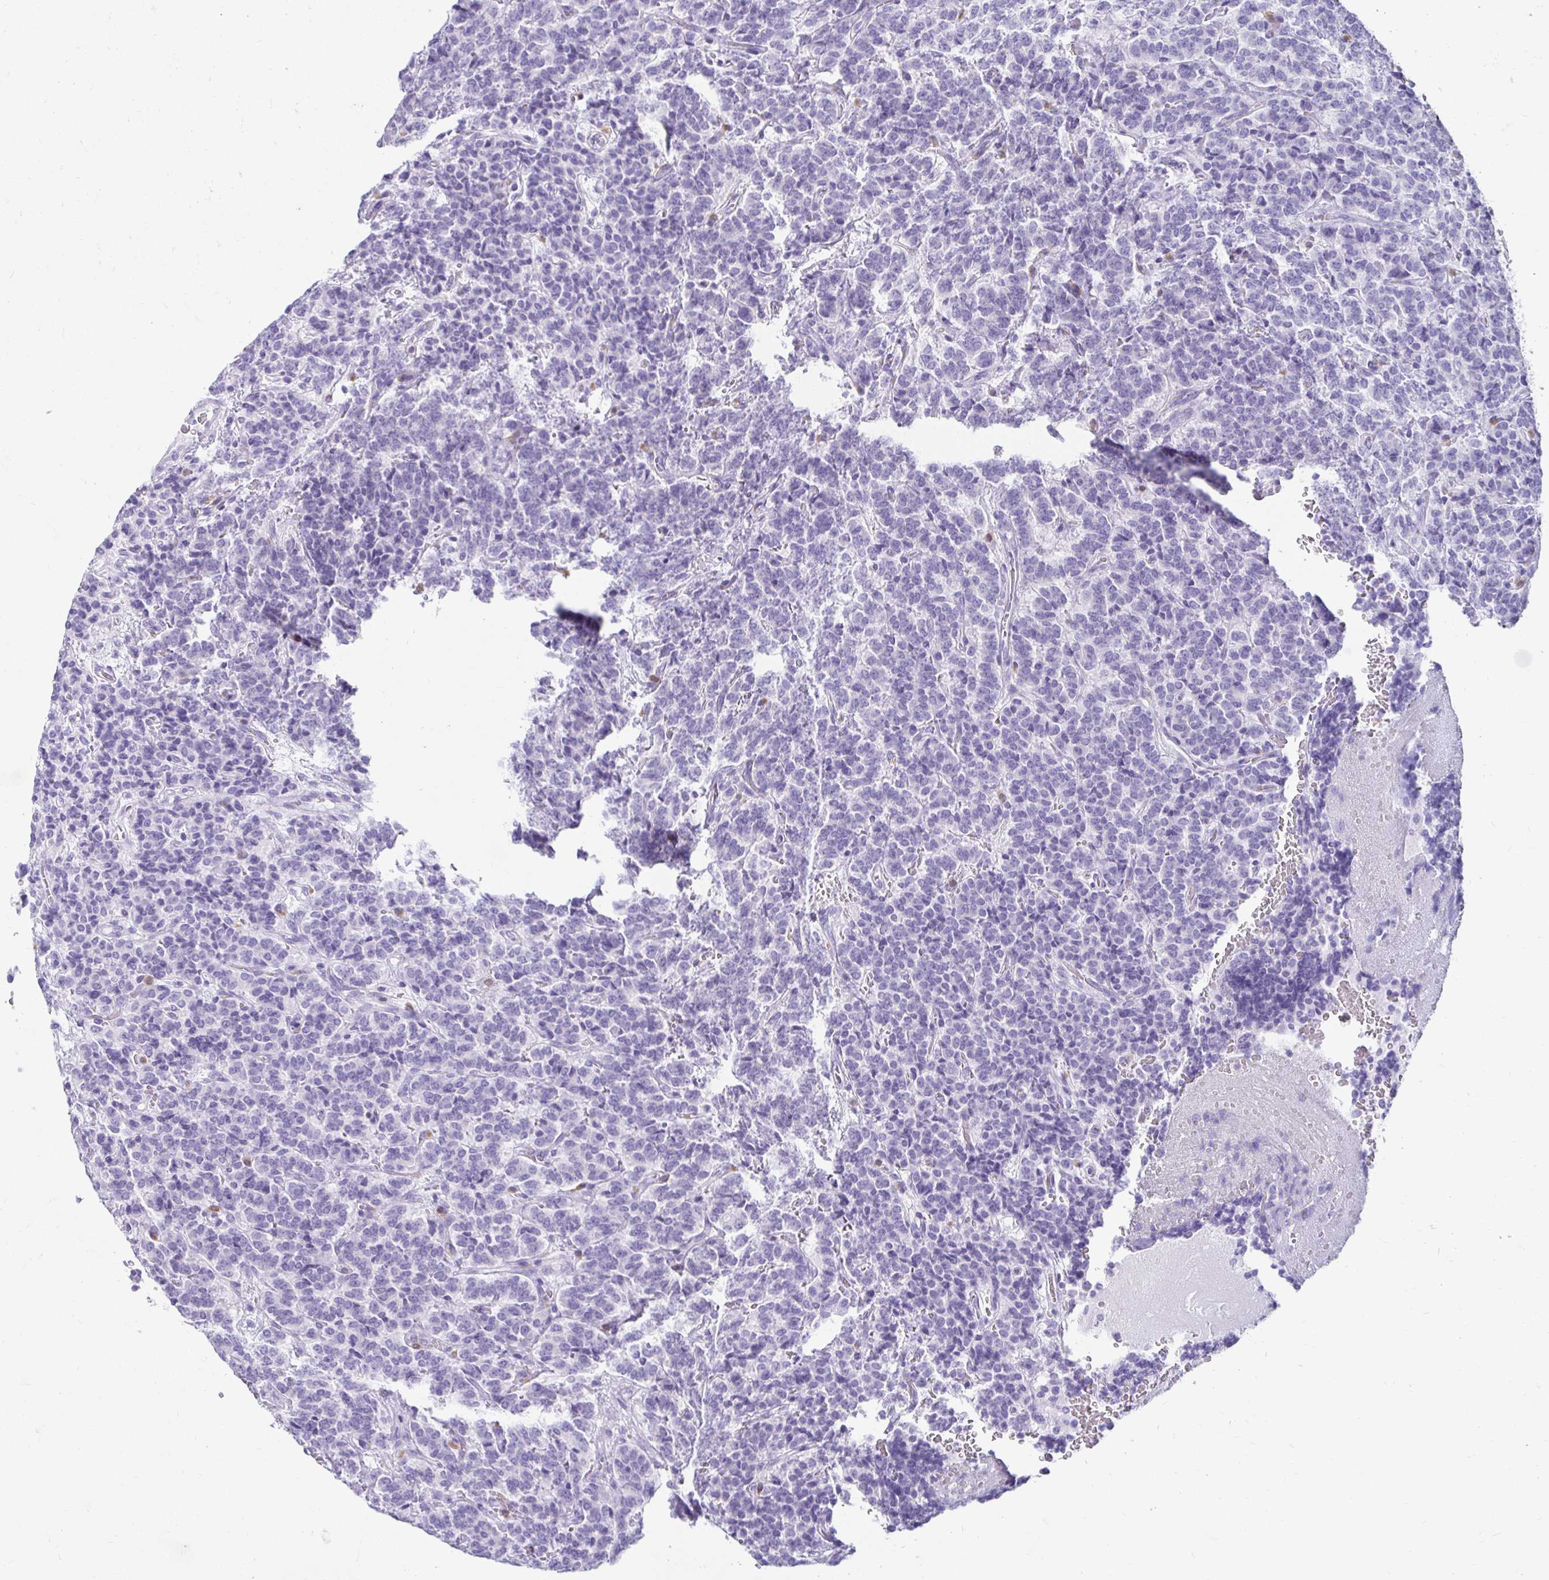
{"staining": {"intensity": "negative", "quantity": "none", "location": "none"}, "tissue": "carcinoid", "cell_type": "Tumor cells", "image_type": "cancer", "snomed": [{"axis": "morphology", "description": "Carcinoid, malignant, NOS"}, {"axis": "topography", "description": "Pancreas"}], "caption": "The photomicrograph exhibits no staining of tumor cells in carcinoid. (DAB (3,3'-diaminobenzidine) IHC visualized using brightfield microscopy, high magnification).", "gene": "CST6", "patient": {"sex": "male", "age": 36}}